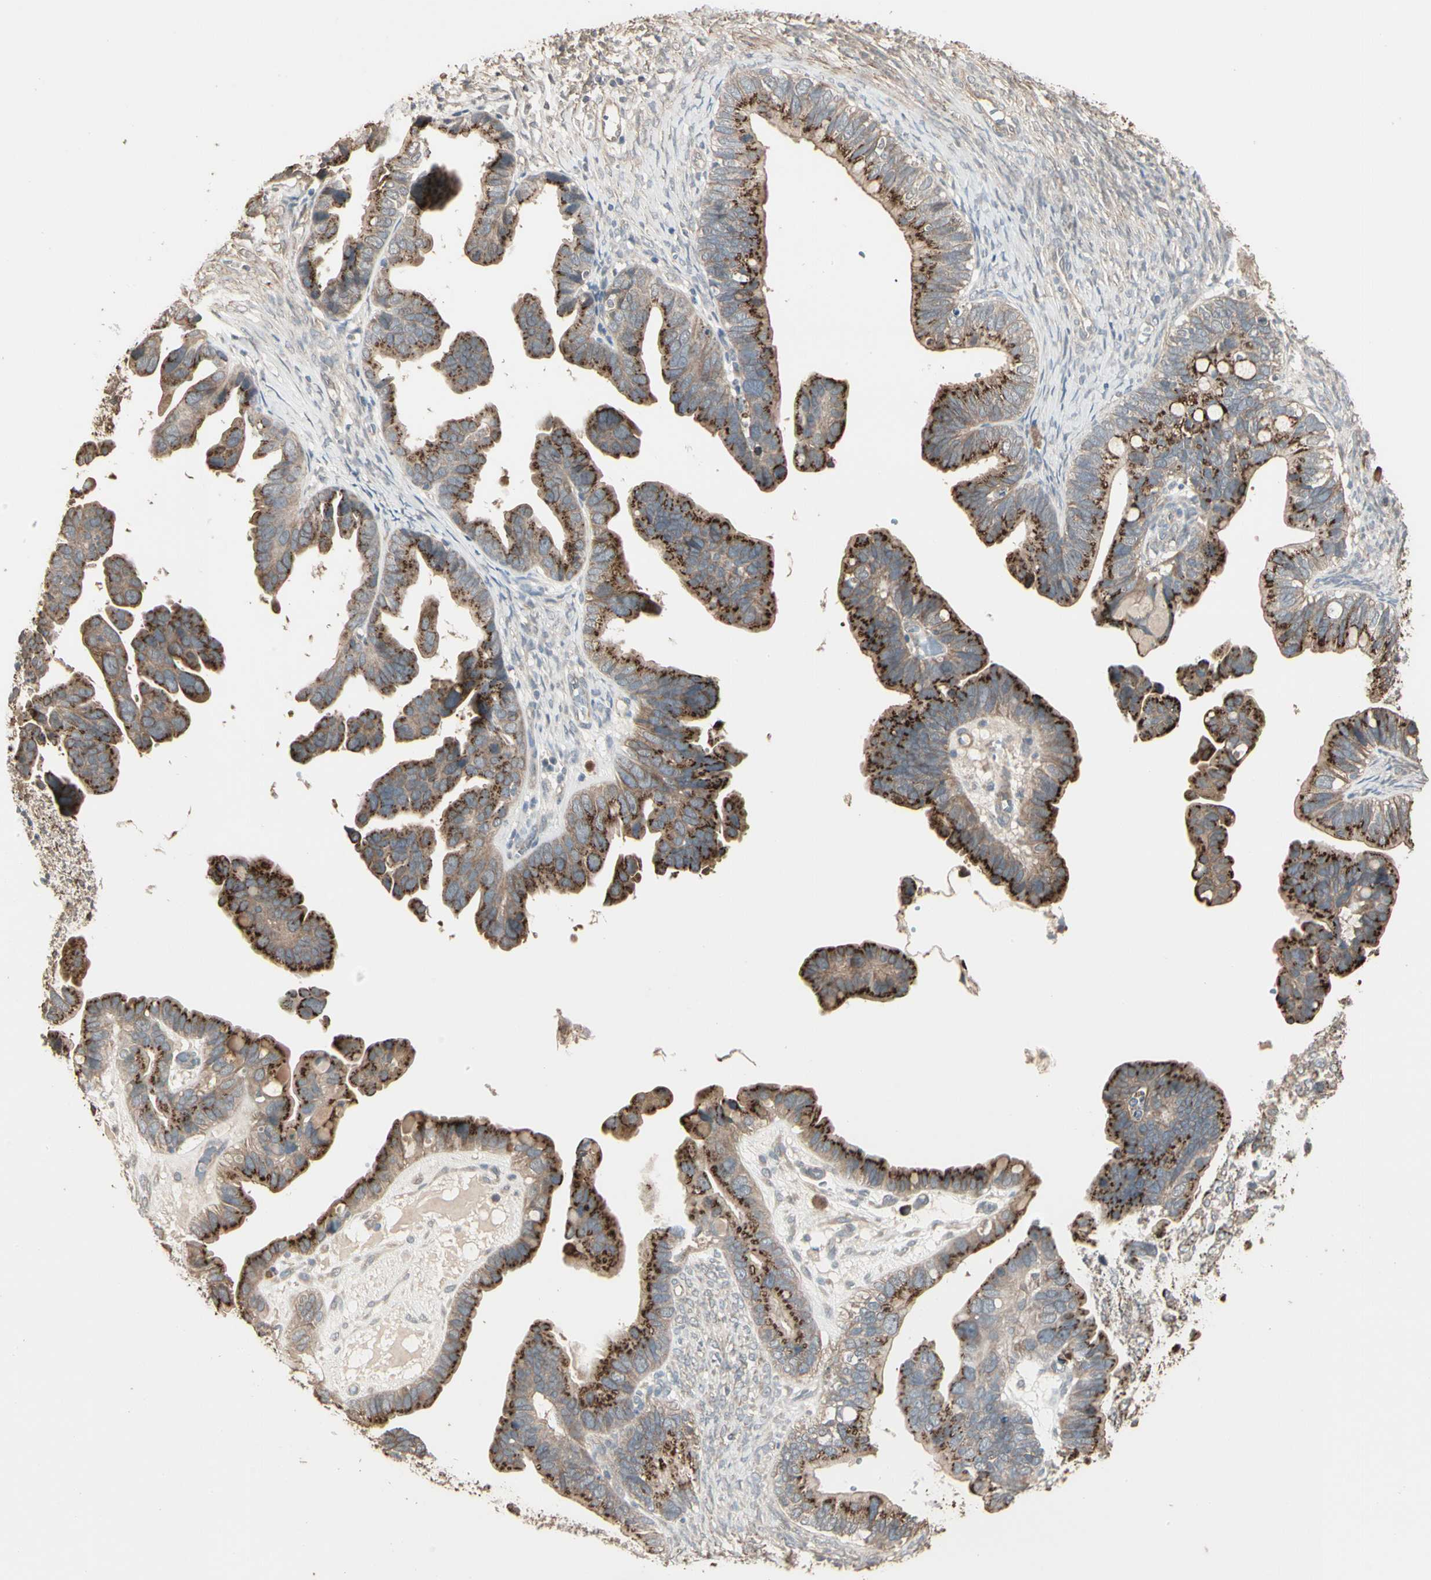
{"staining": {"intensity": "strong", "quantity": ">75%", "location": "cytoplasmic/membranous"}, "tissue": "ovarian cancer", "cell_type": "Tumor cells", "image_type": "cancer", "snomed": [{"axis": "morphology", "description": "Cystadenocarcinoma, serous, NOS"}, {"axis": "topography", "description": "Ovary"}], "caption": "Strong cytoplasmic/membranous protein positivity is appreciated in about >75% of tumor cells in ovarian serous cystadenocarcinoma.", "gene": "GALNT3", "patient": {"sex": "female", "age": 56}}